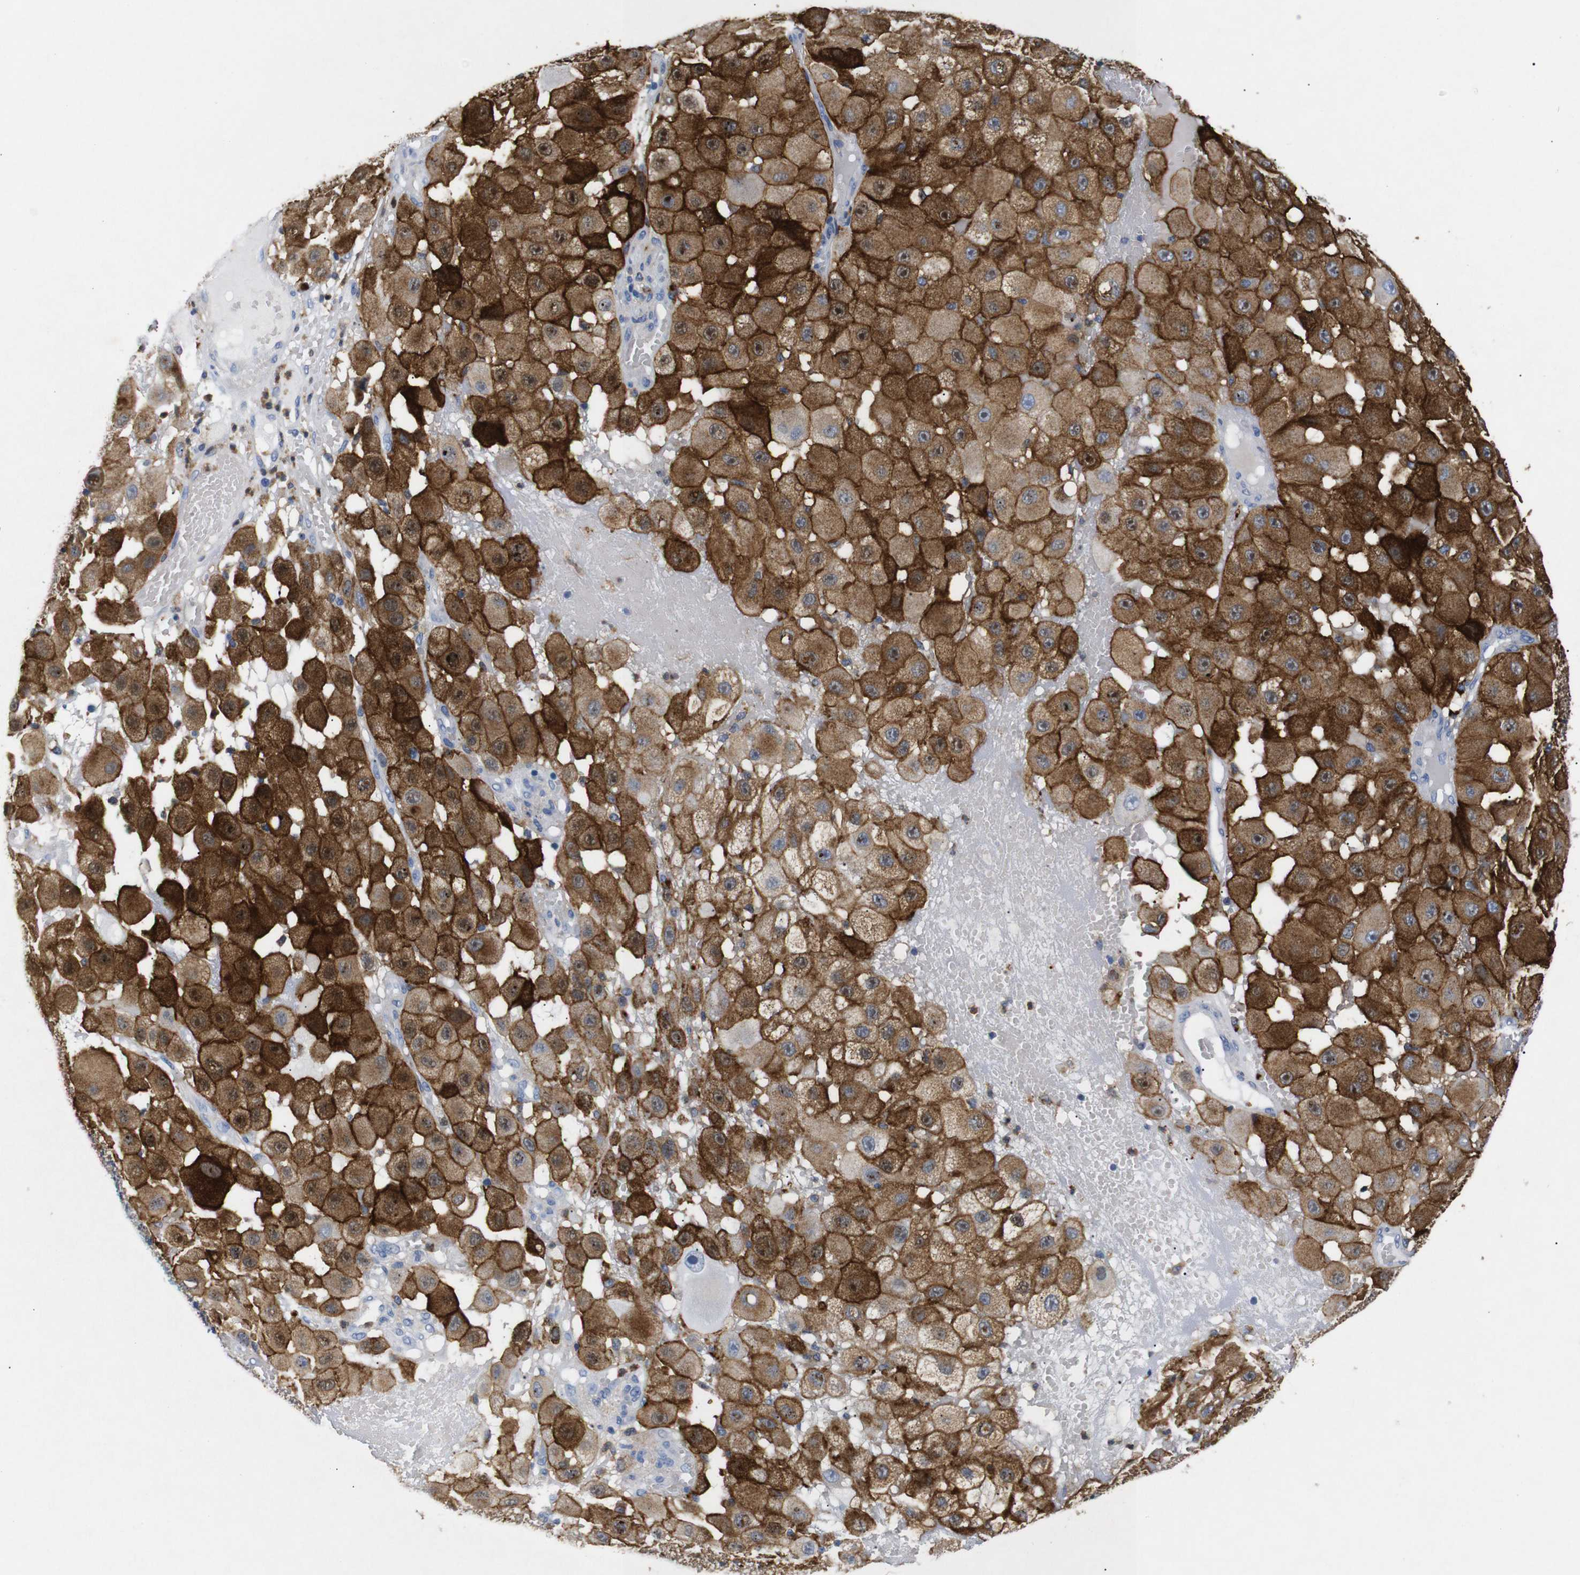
{"staining": {"intensity": "strong", "quantity": ">75%", "location": "cytoplasmic/membranous"}, "tissue": "melanoma", "cell_type": "Tumor cells", "image_type": "cancer", "snomed": [{"axis": "morphology", "description": "Malignant melanoma, NOS"}, {"axis": "topography", "description": "Skin"}], "caption": "Immunohistochemical staining of human melanoma shows high levels of strong cytoplasmic/membranous protein expression in approximately >75% of tumor cells.", "gene": "SDCBP", "patient": {"sex": "female", "age": 81}}